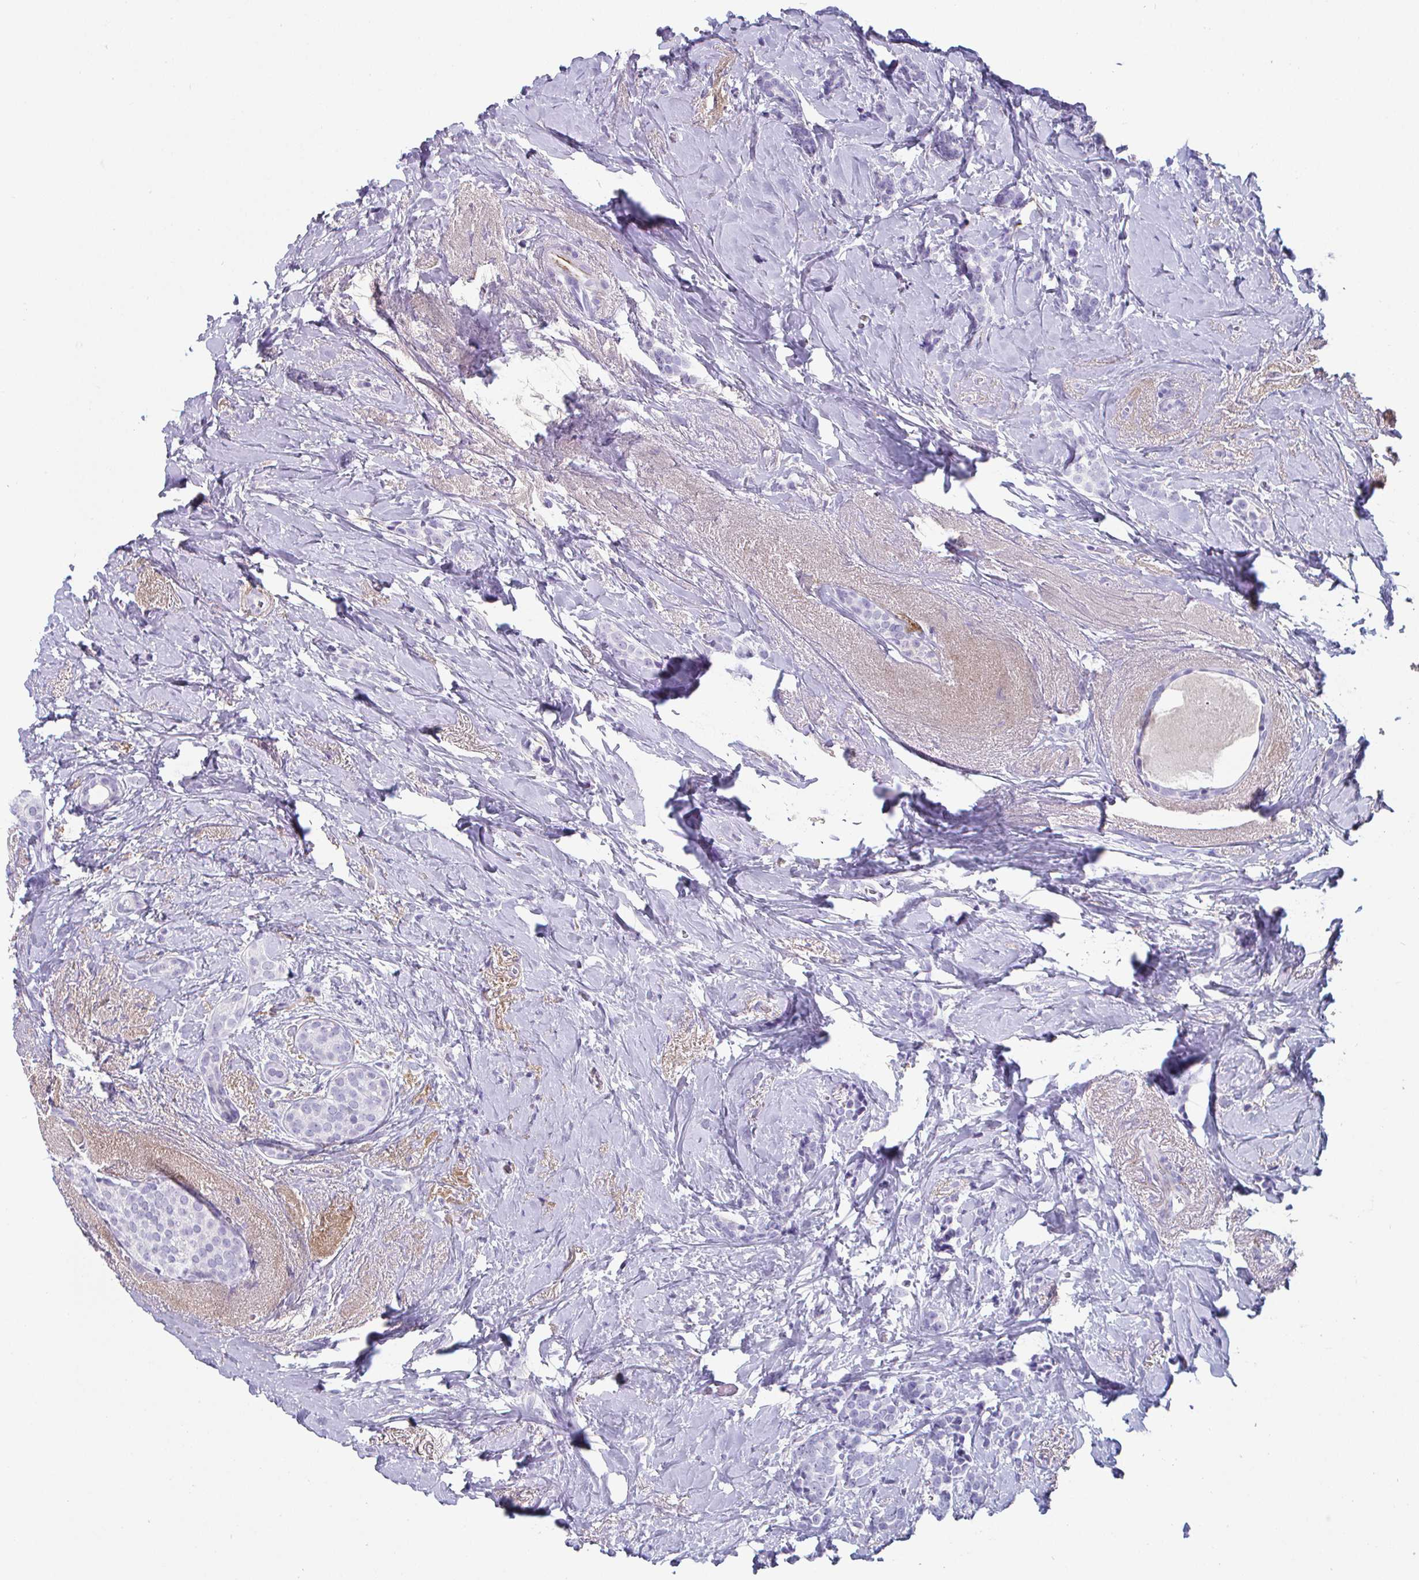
{"staining": {"intensity": "negative", "quantity": "none", "location": "none"}, "tissue": "breast cancer", "cell_type": "Tumor cells", "image_type": "cancer", "snomed": [{"axis": "morphology", "description": "Normal tissue, NOS"}, {"axis": "morphology", "description": "Duct carcinoma"}, {"axis": "topography", "description": "Breast"}], "caption": "Immunohistochemical staining of human breast intraductal carcinoma reveals no significant positivity in tumor cells.", "gene": "CREG2", "patient": {"sex": "female", "age": 77}}